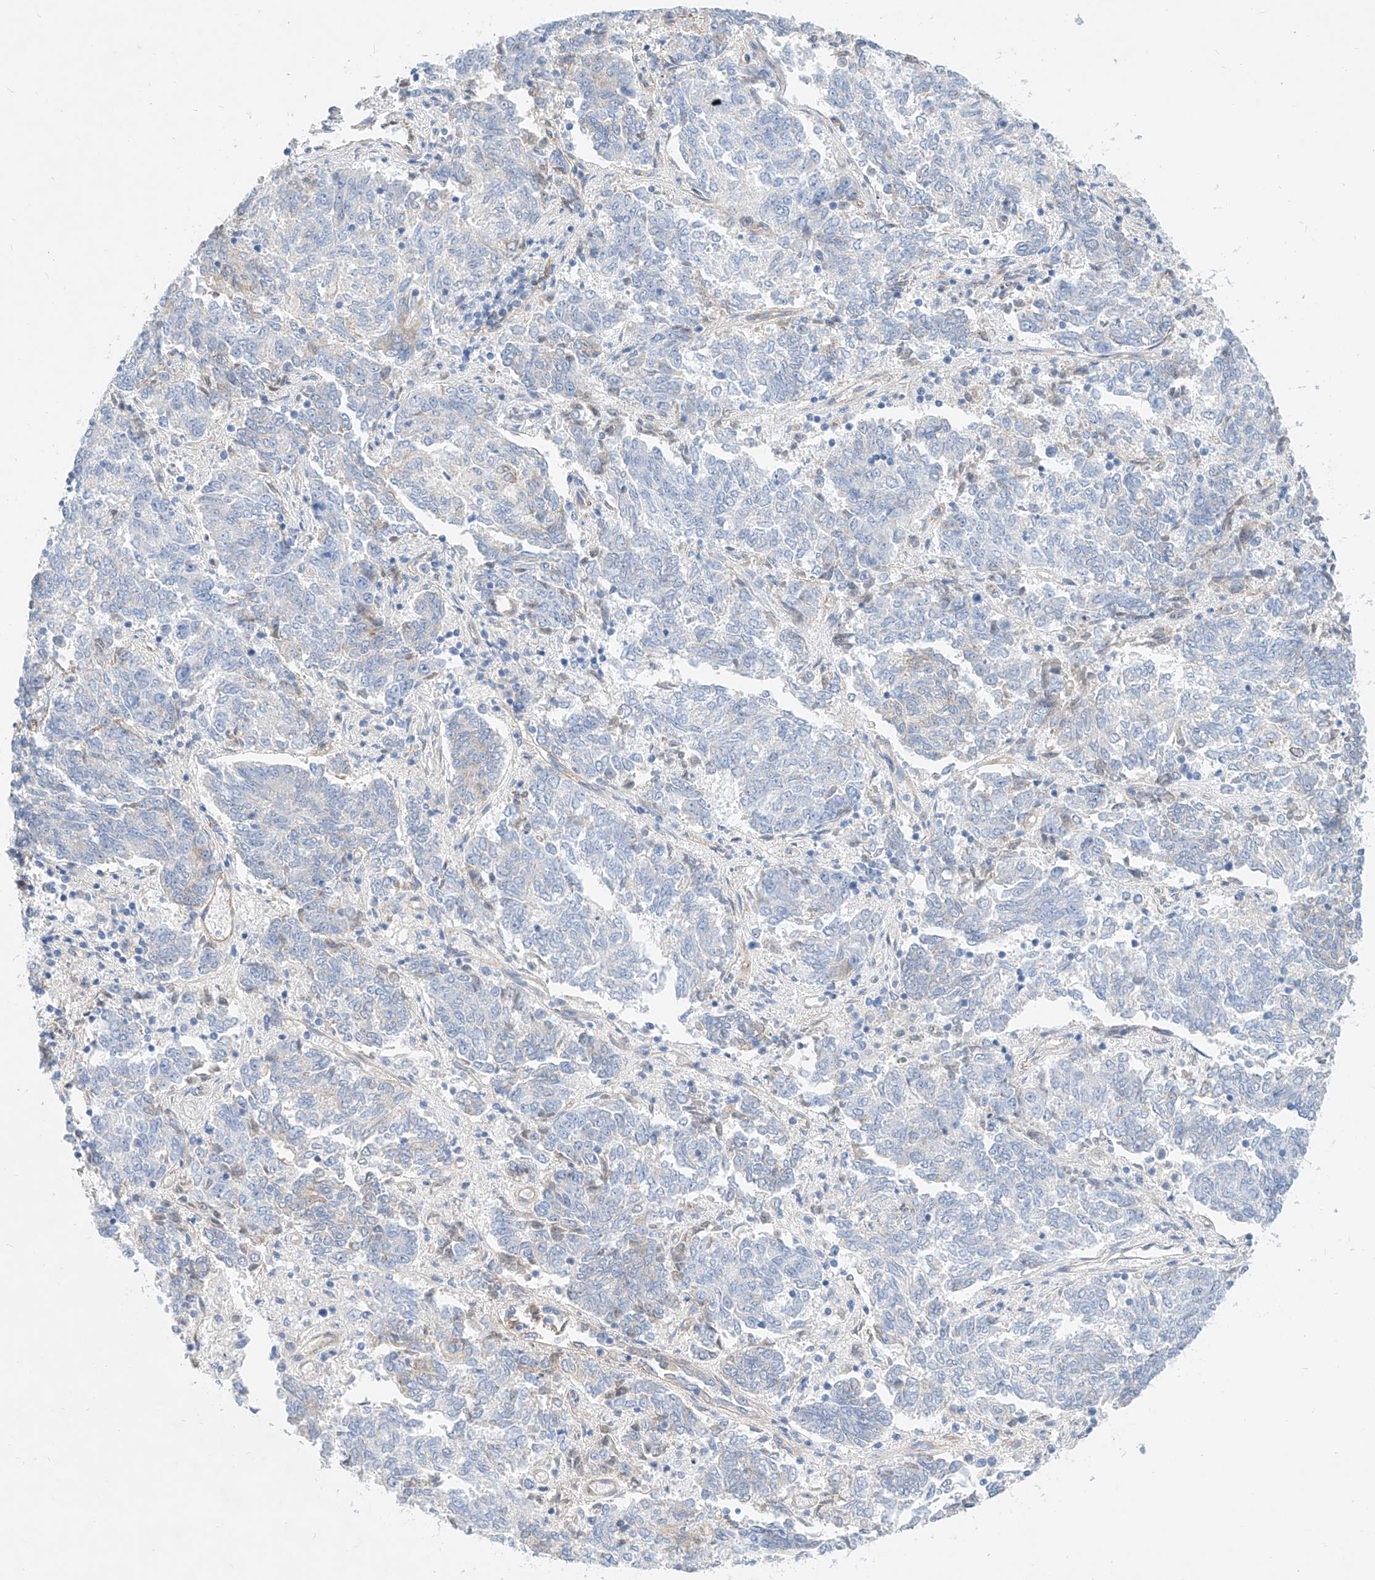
{"staining": {"intensity": "negative", "quantity": "none", "location": "none"}, "tissue": "endometrial cancer", "cell_type": "Tumor cells", "image_type": "cancer", "snomed": [{"axis": "morphology", "description": "Adenocarcinoma, NOS"}, {"axis": "topography", "description": "Endometrium"}], "caption": "This histopathology image is of endometrial cancer (adenocarcinoma) stained with immunohistochemistry (IHC) to label a protein in brown with the nuclei are counter-stained blue. There is no positivity in tumor cells. (DAB IHC with hematoxylin counter stain).", "gene": "SBSPON", "patient": {"sex": "female", "age": 80}}